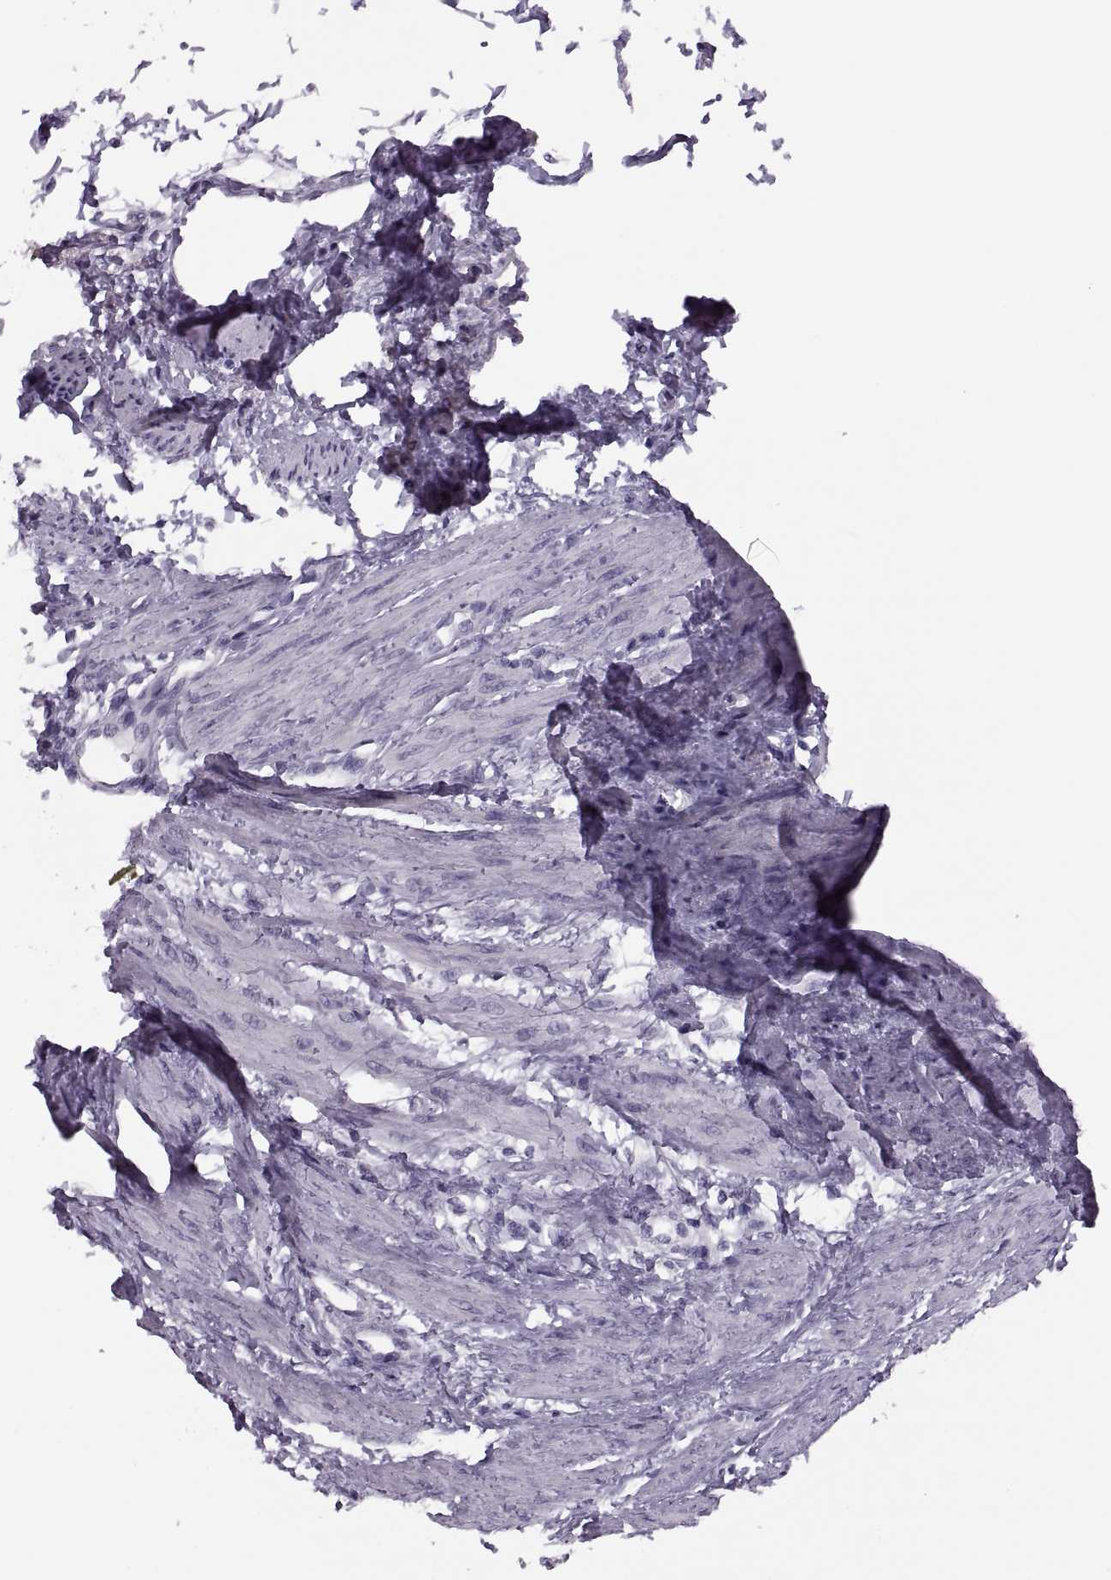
{"staining": {"intensity": "negative", "quantity": "none", "location": "none"}, "tissue": "smooth muscle", "cell_type": "Smooth muscle cells", "image_type": "normal", "snomed": [{"axis": "morphology", "description": "Normal tissue, NOS"}, {"axis": "topography", "description": "Smooth muscle"}, {"axis": "topography", "description": "Uterus"}], "caption": "Unremarkable smooth muscle was stained to show a protein in brown. There is no significant expression in smooth muscle cells.", "gene": "PRSS54", "patient": {"sex": "female", "age": 39}}